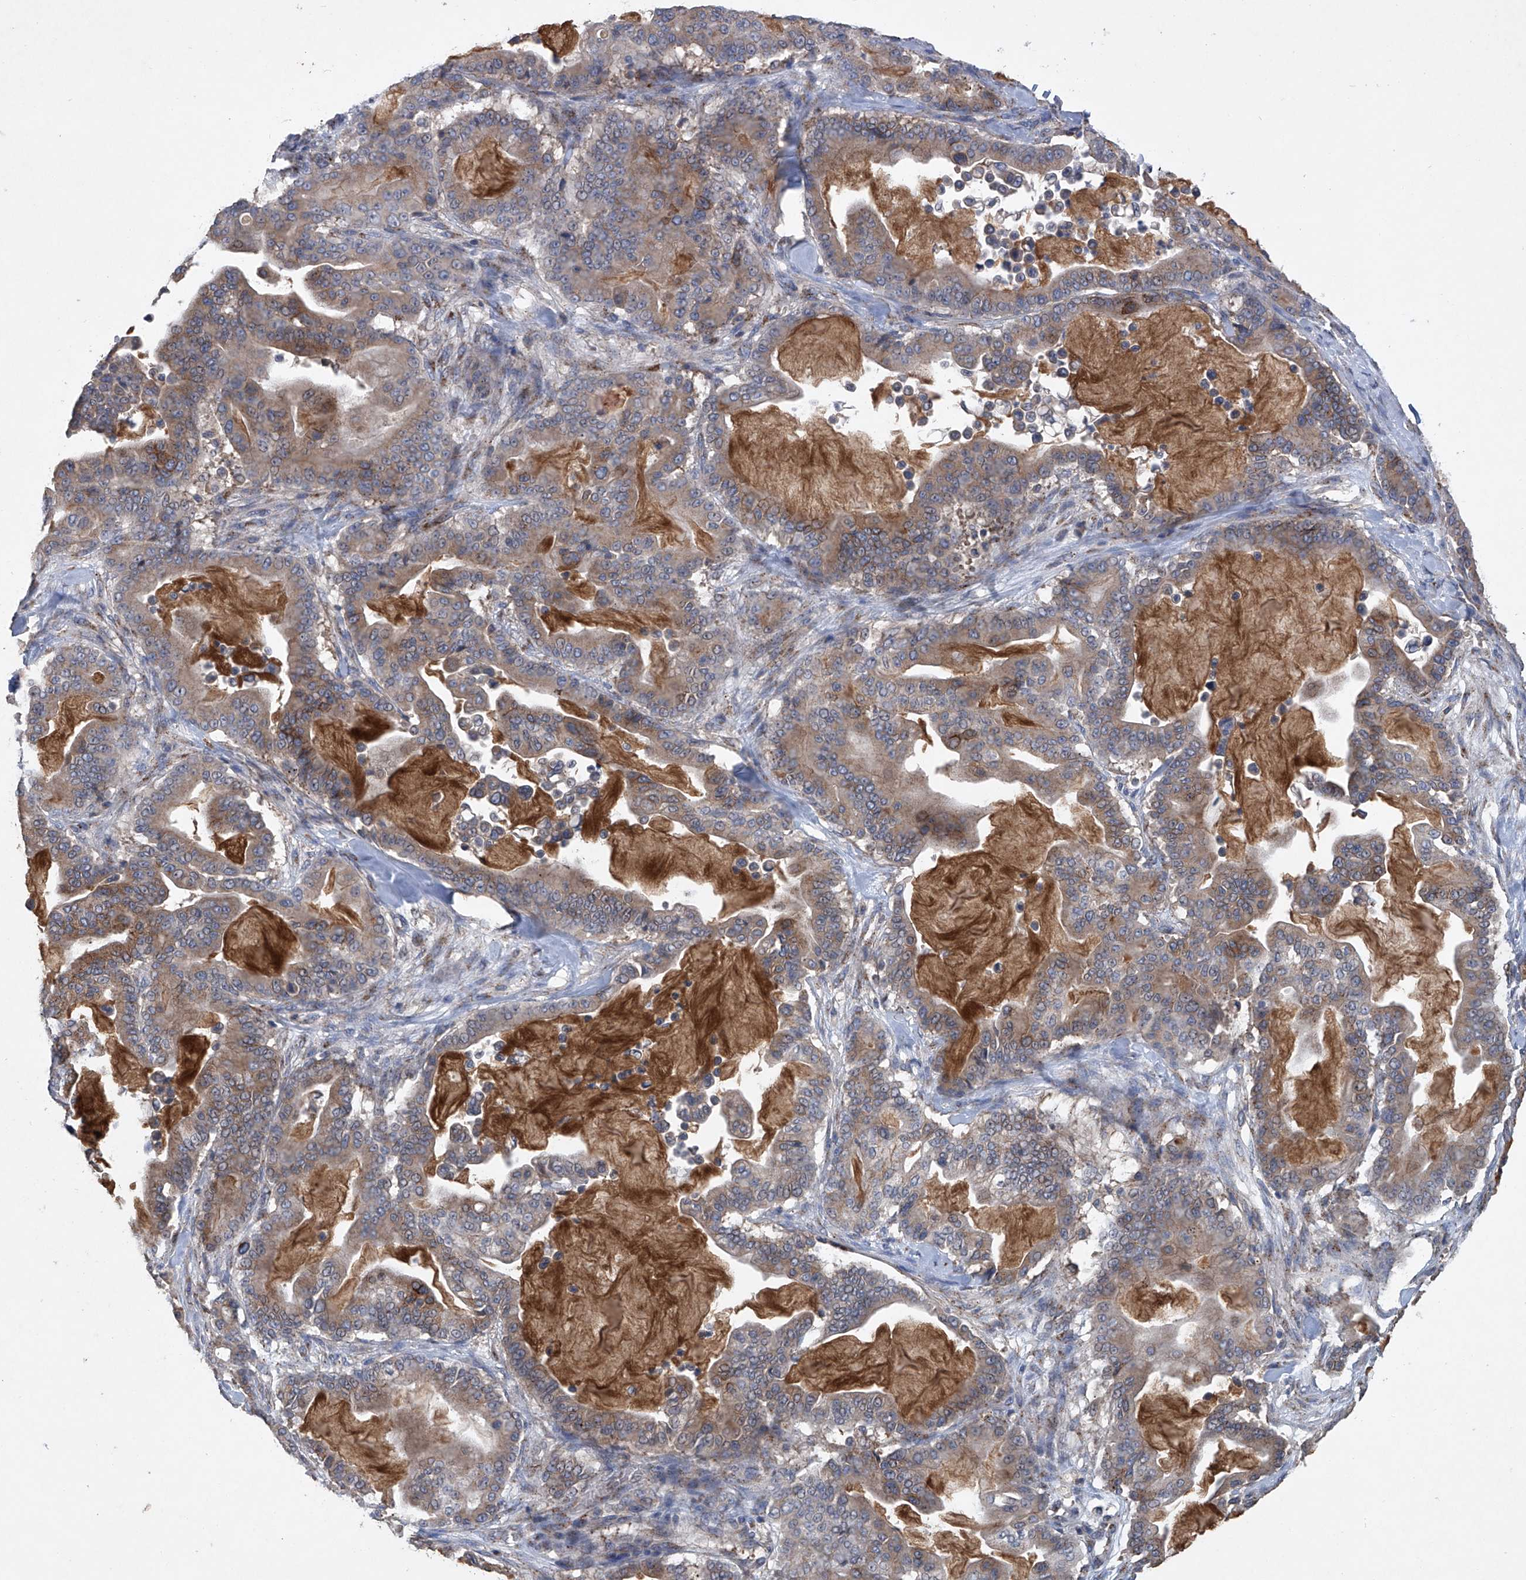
{"staining": {"intensity": "weak", "quantity": "25%-75%", "location": "cytoplasmic/membranous"}, "tissue": "pancreatic cancer", "cell_type": "Tumor cells", "image_type": "cancer", "snomed": [{"axis": "morphology", "description": "Adenocarcinoma, NOS"}, {"axis": "topography", "description": "Pancreas"}], "caption": "DAB (3,3'-diaminobenzidine) immunohistochemical staining of human pancreatic cancer exhibits weak cytoplasmic/membranous protein staining in approximately 25%-75% of tumor cells.", "gene": "PCSK5", "patient": {"sex": "male", "age": 63}}